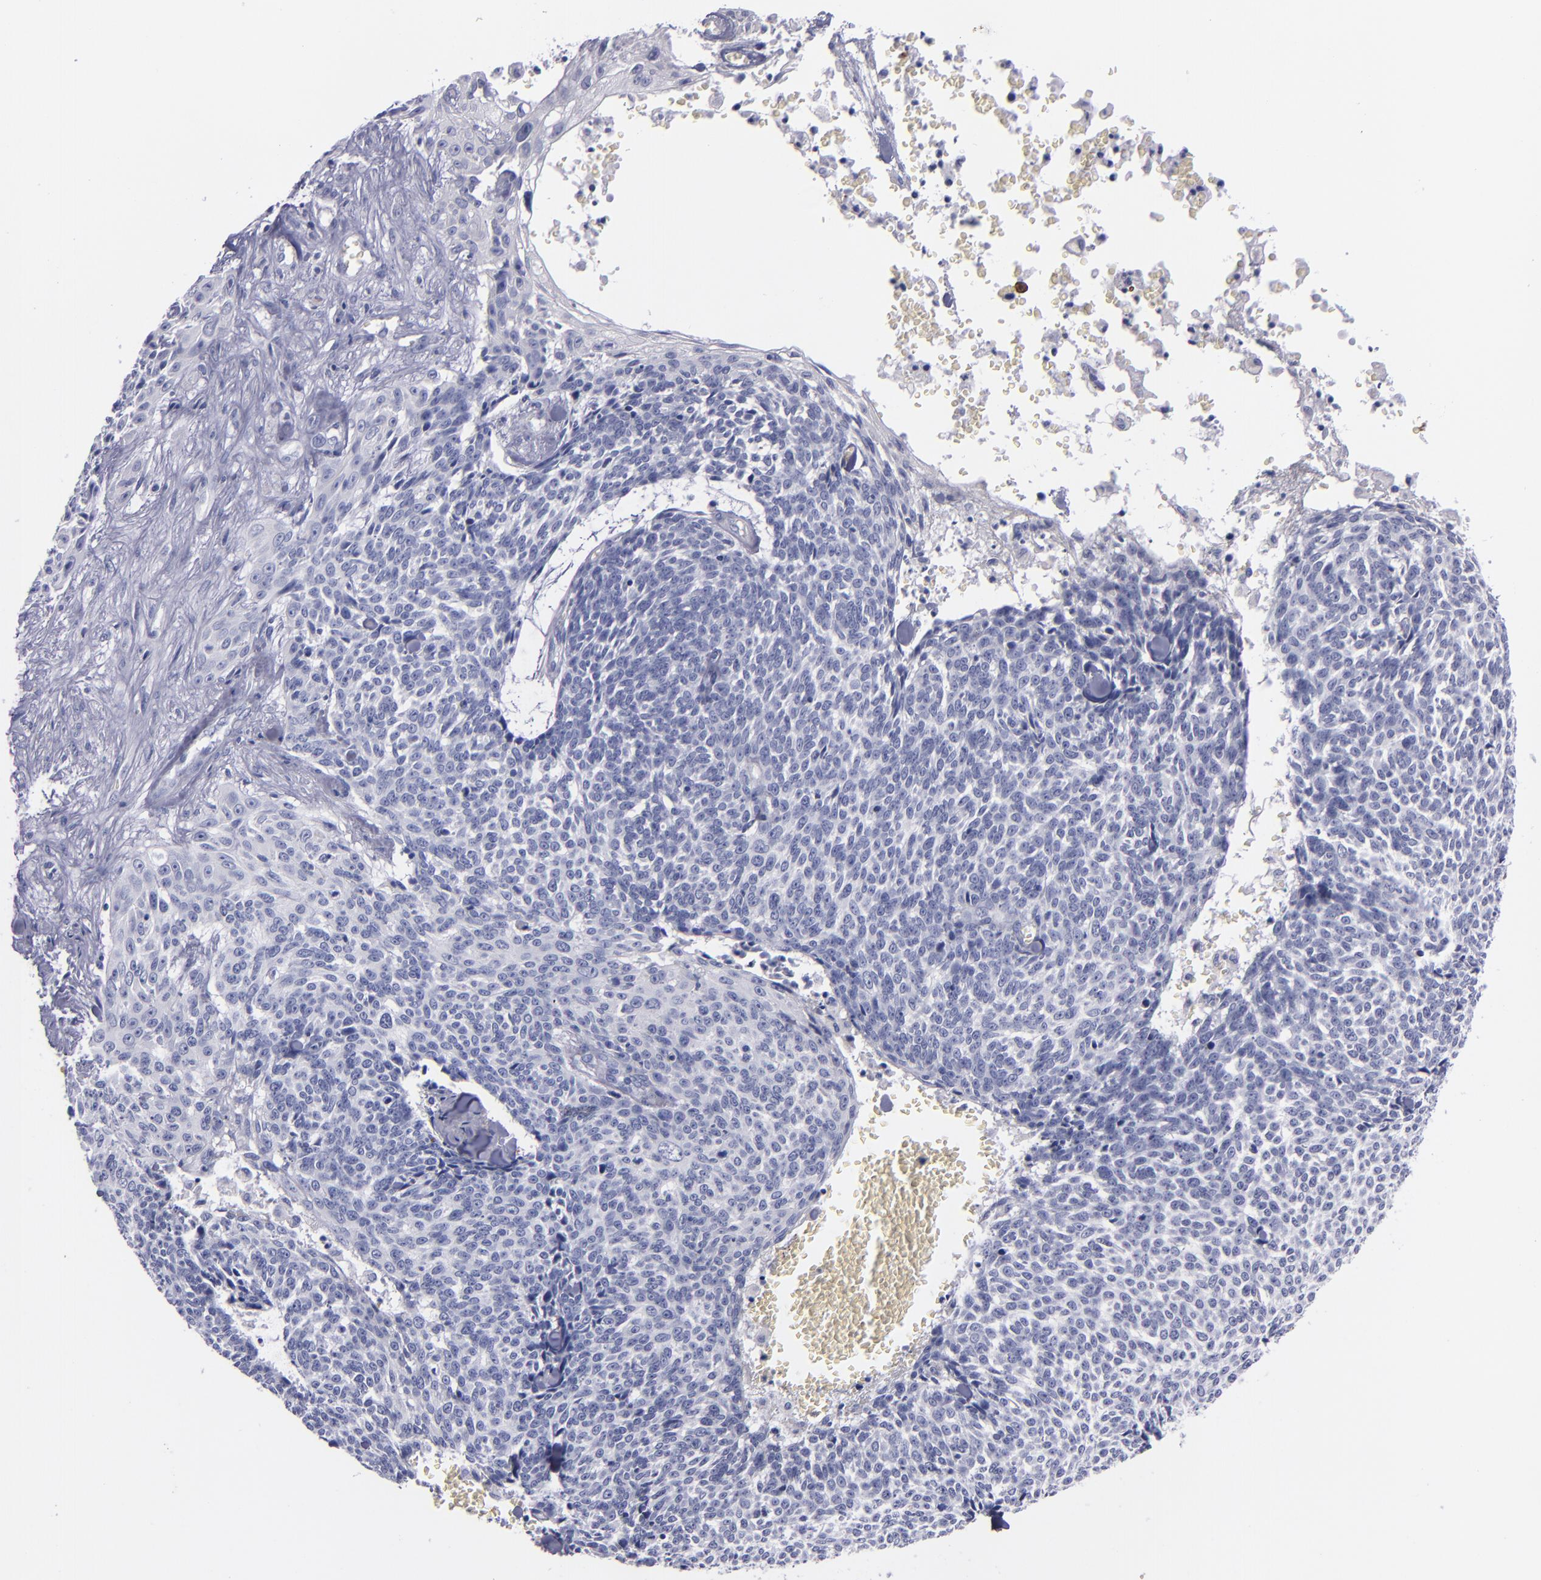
{"staining": {"intensity": "negative", "quantity": "none", "location": "none"}, "tissue": "skin cancer", "cell_type": "Tumor cells", "image_type": "cancer", "snomed": [{"axis": "morphology", "description": "Basal cell carcinoma"}, {"axis": "topography", "description": "Skin"}], "caption": "A photomicrograph of human skin basal cell carcinoma is negative for staining in tumor cells.", "gene": "CD38", "patient": {"sex": "female", "age": 89}}